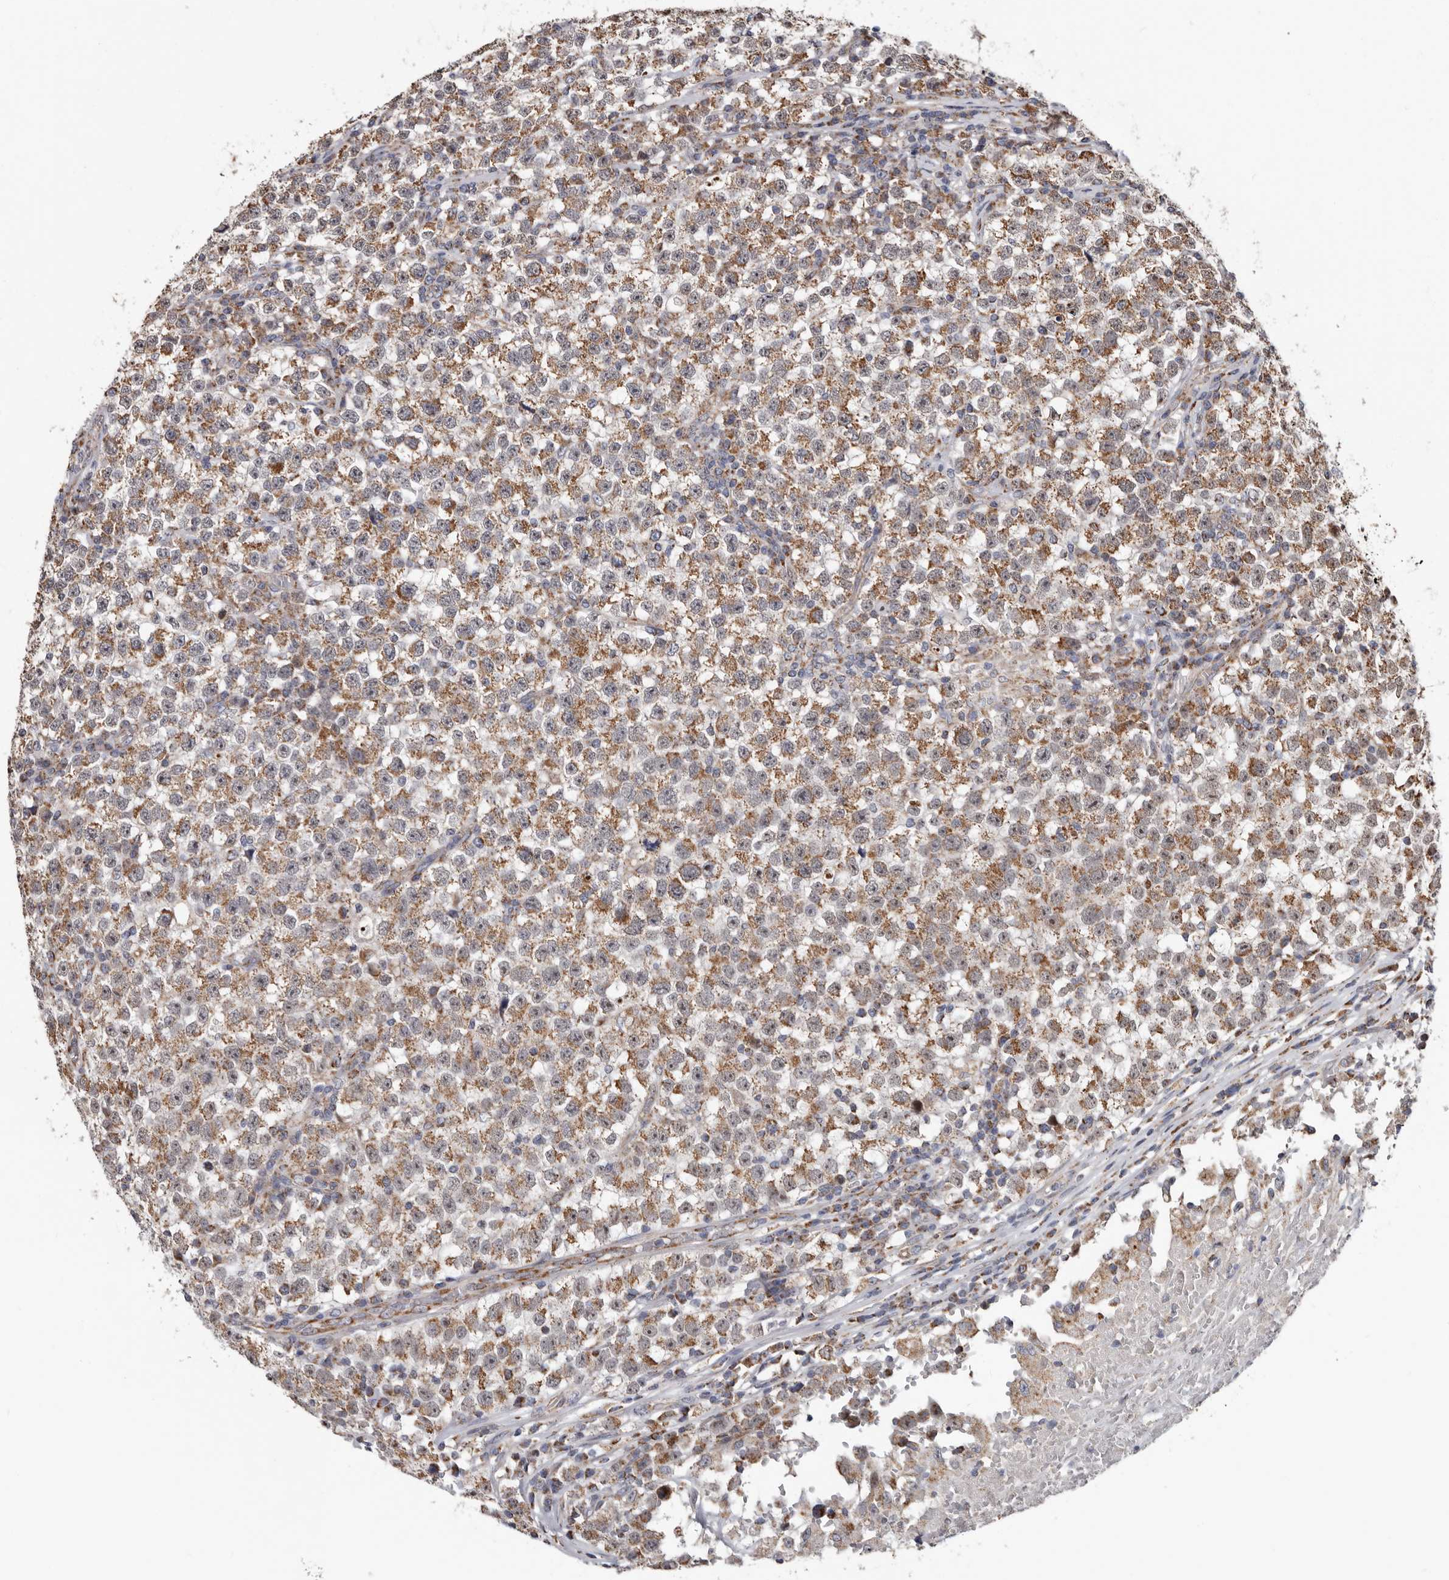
{"staining": {"intensity": "moderate", "quantity": ">75%", "location": "cytoplasmic/membranous"}, "tissue": "testis cancer", "cell_type": "Tumor cells", "image_type": "cancer", "snomed": [{"axis": "morphology", "description": "Seminoma, NOS"}, {"axis": "topography", "description": "Testis"}], "caption": "Protein staining of testis cancer tissue exhibits moderate cytoplasmic/membranous expression in approximately >75% of tumor cells.", "gene": "MRPL18", "patient": {"sex": "male", "age": 22}}